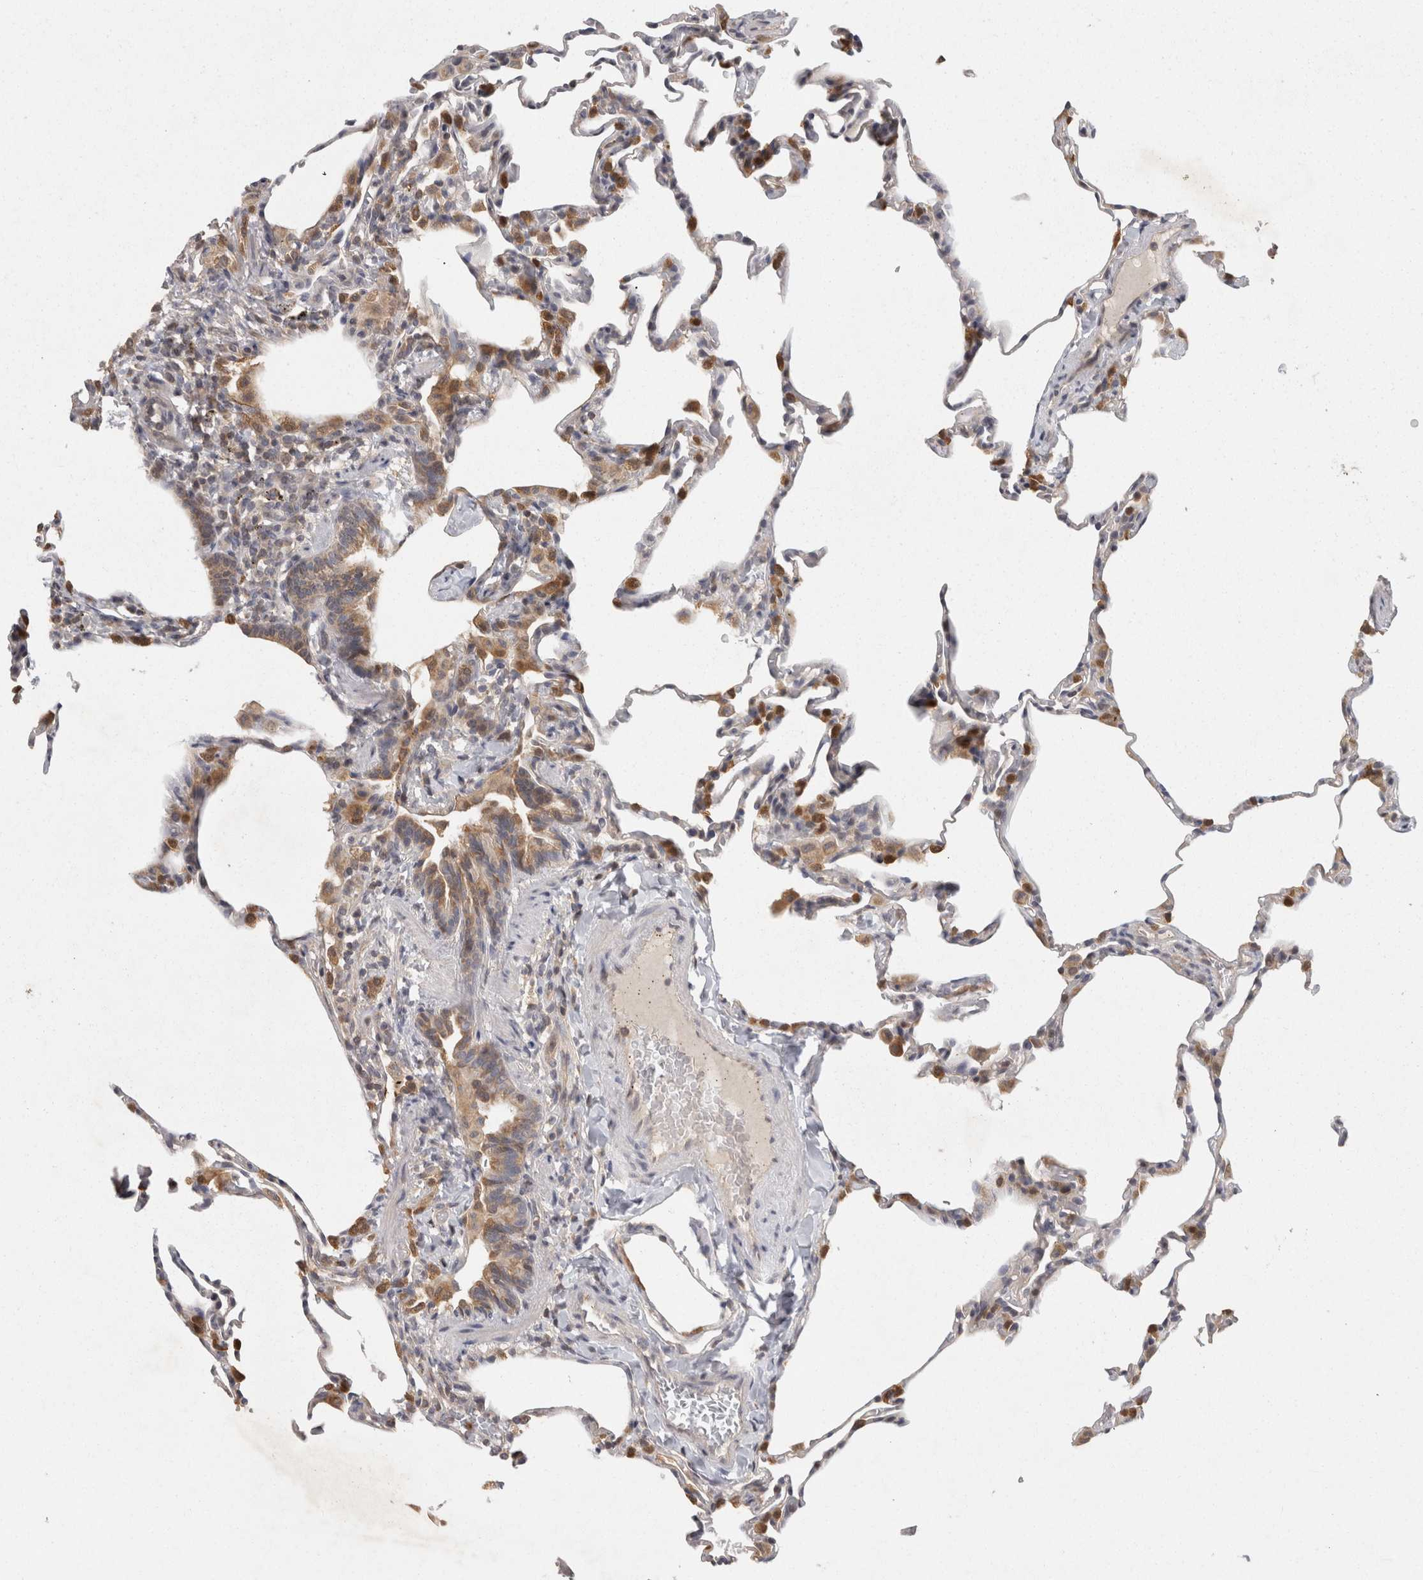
{"staining": {"intensity": "strong", "quantity": "25%-75%", "location": "cytoplasmic/membranous"}, "tissue": "lung", "cell_type": "Alveolar cells", "image_type": "normal", "snomed": [{"axis": "morphology", "description": "Normal tissue, NOS"}, {"axis": "topography", "description": "Lung"}], "caption": "About 25%-75% of alveolar cells in normal lung demonstrate strong cytoplasmic/membranous protein positivity as visualized by brown immunohistochemical staining.", "gene": "ACAT2", "patient": {"sex": "male", "age": 20}}